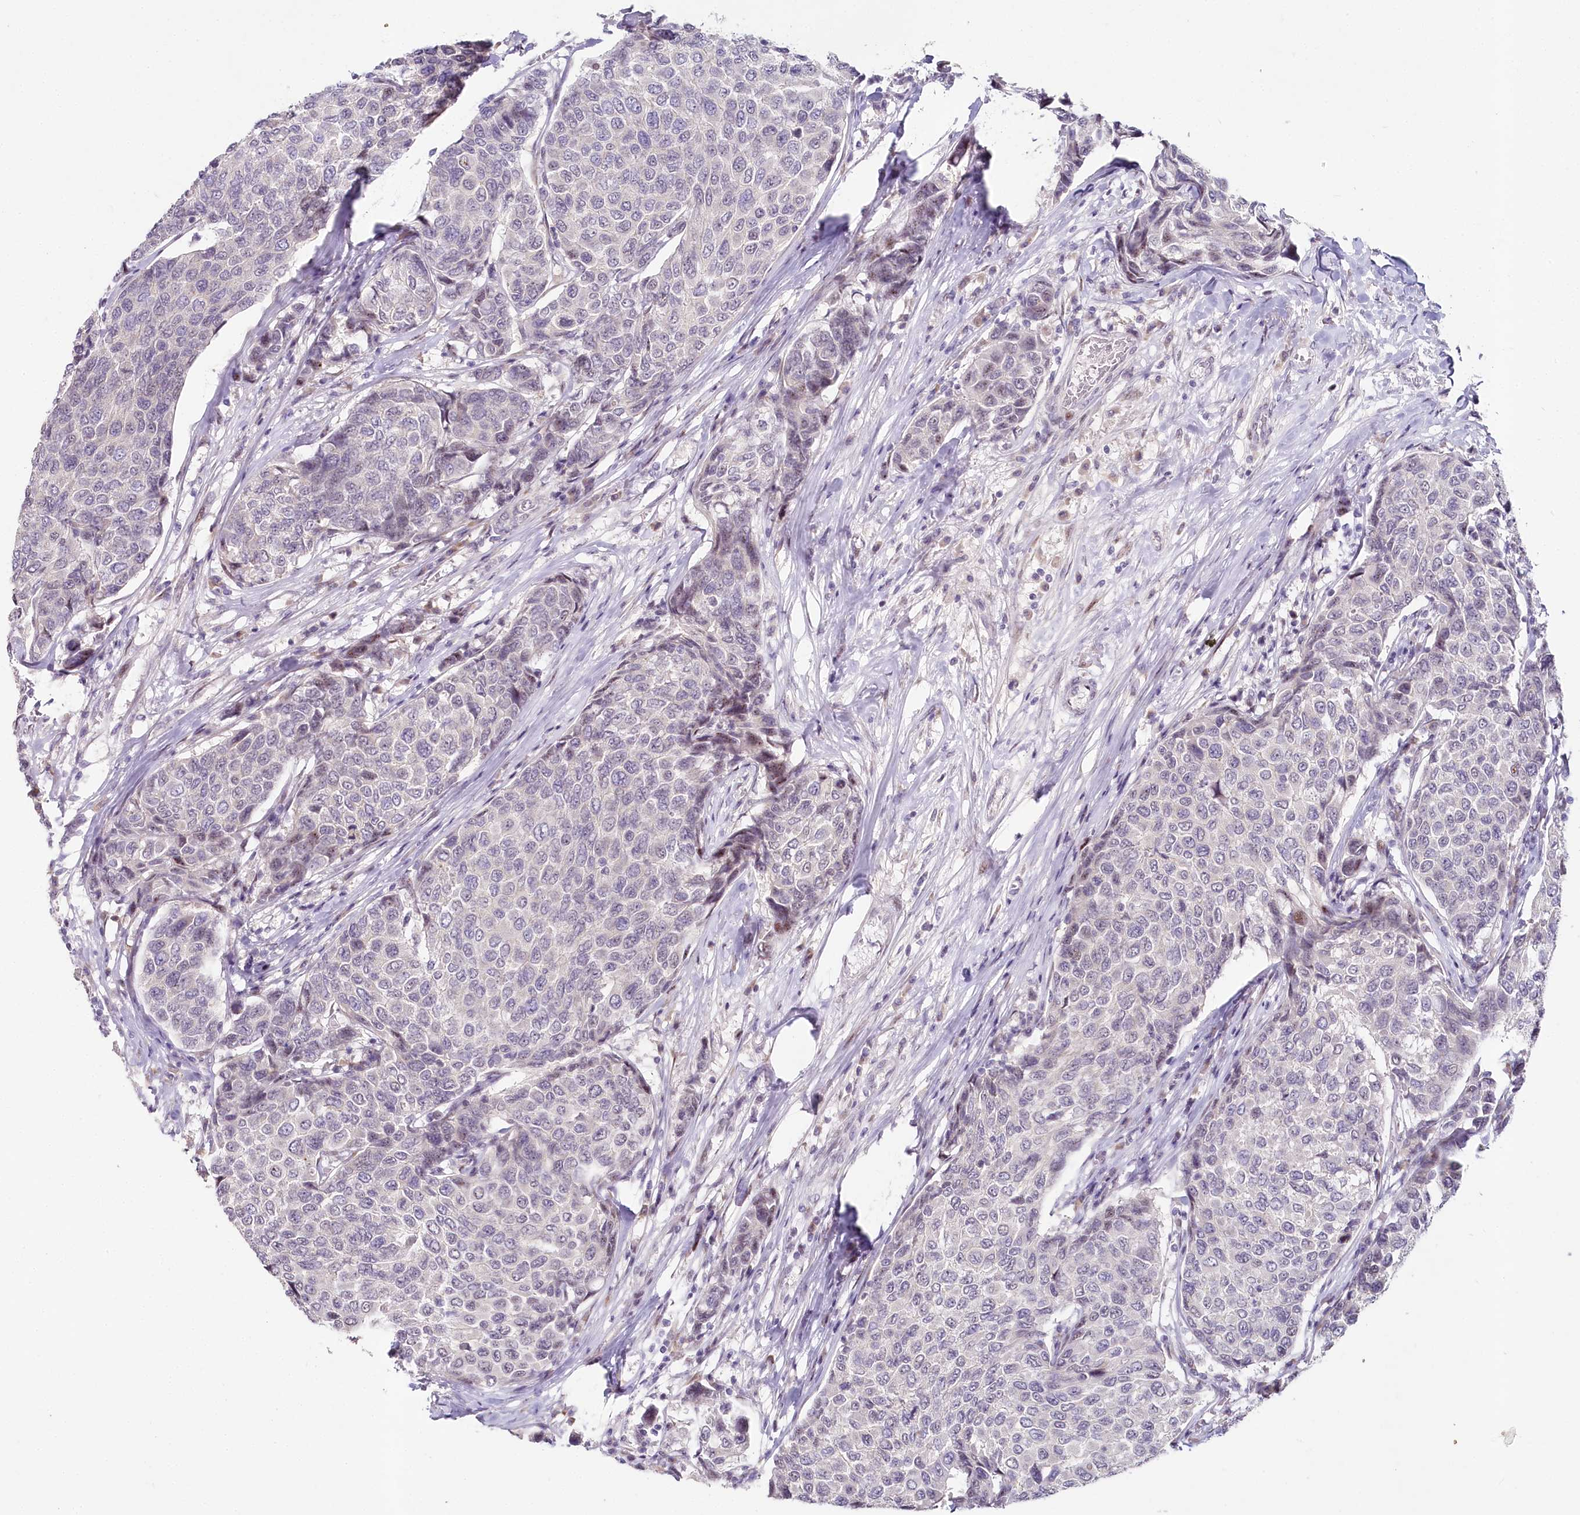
{"staining": {"intensity": "negative", "quantity": "none", "location": "none"}, "tissue": "breast cancer", "cell_type": "Tumor cells", "image_type": "cancer", "snomed": [{"axis": "morphology", "description": "Duct carcinoma"}, {"axis": "topography", "description": "Breast"}], "caption": "Tumor cells show no significant positivity in infiltrating ductal carcinoma (breast).", "gene": "HPD", "patient": {"sex": "female", "age": 55}}